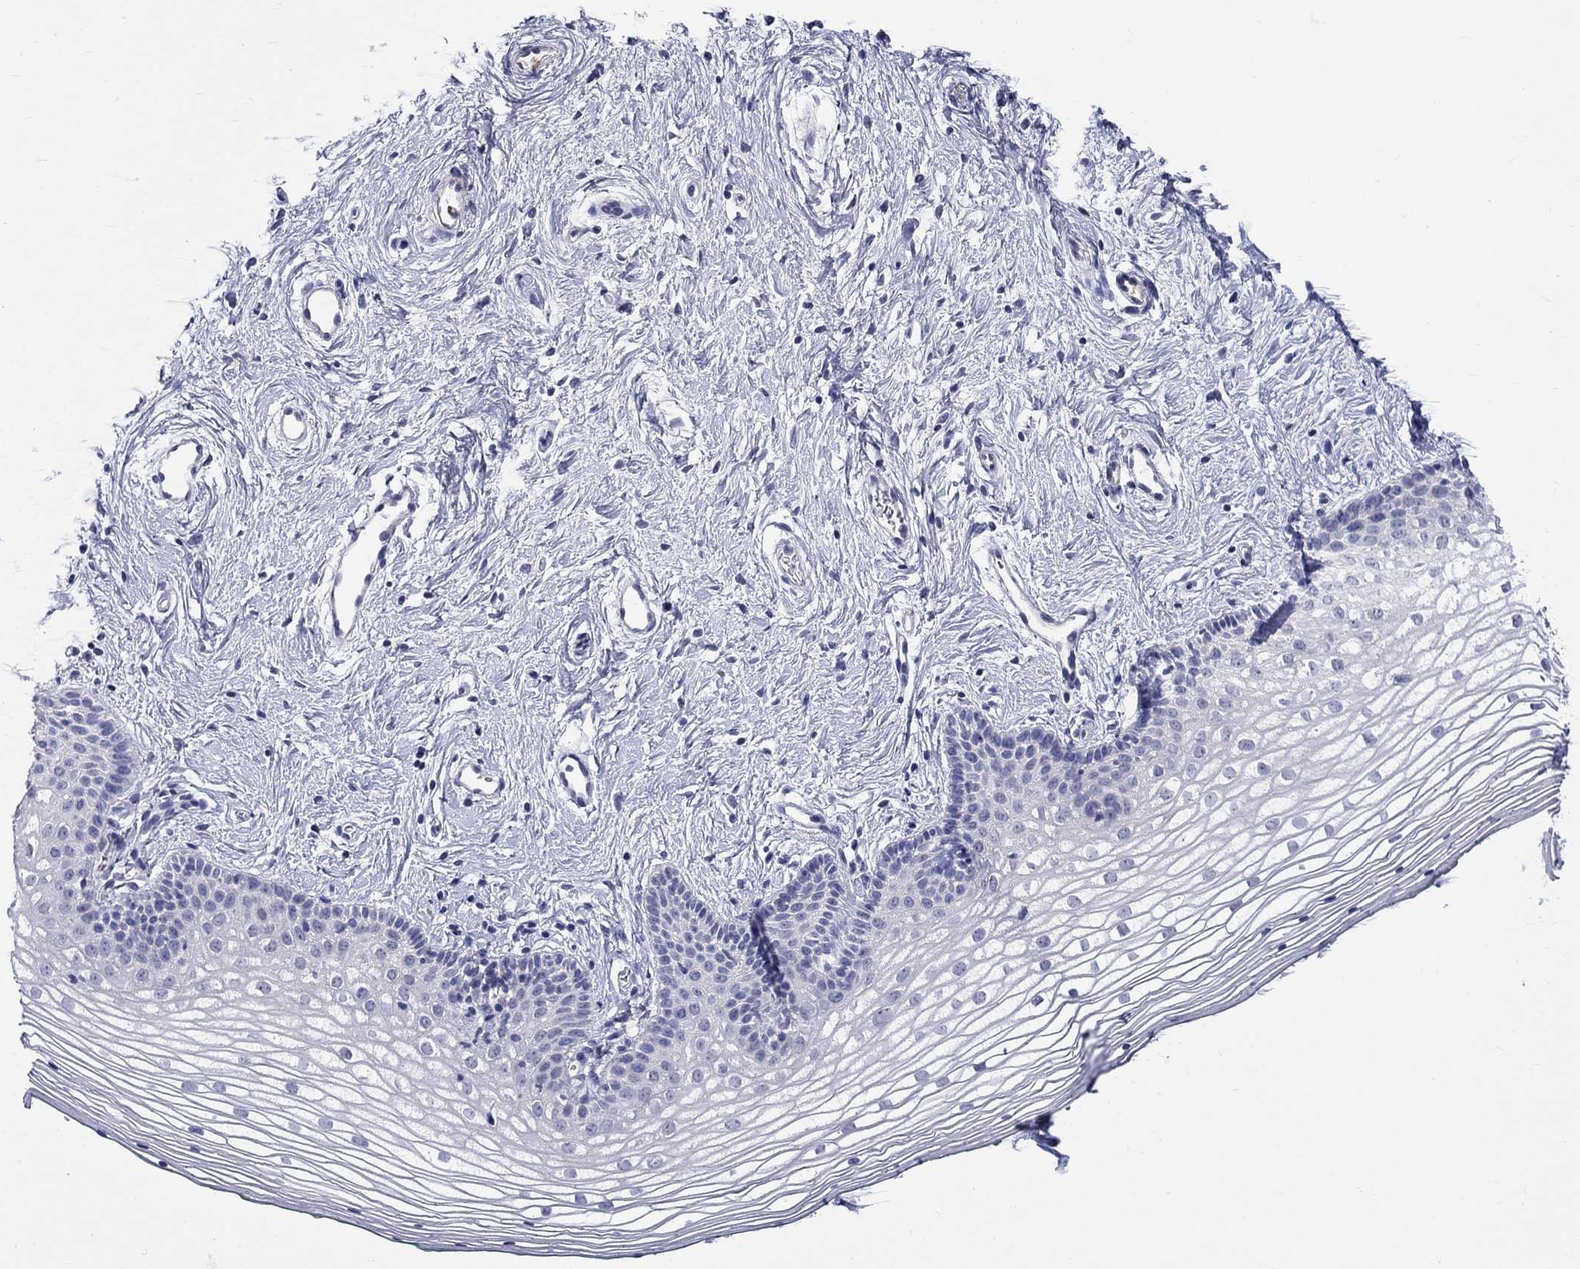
{"staining": {"intensity": "negative", "quantity": "none", "location": "none"}, "tissue": "vagina", "cell_type": "Squamous epithelial cells", "image_type": "normal", "snomed": [{"axis": "morphology", "description": "Normal tissue, NOS"}, {"axis": "topography", "description": "Vagina"}], "caption": "The photomicrograph reveals no significant staining in squamous epithelial cells of vagina.", "gene": "SLC30A3", "patient": {"sex": "female", "age": 36}}